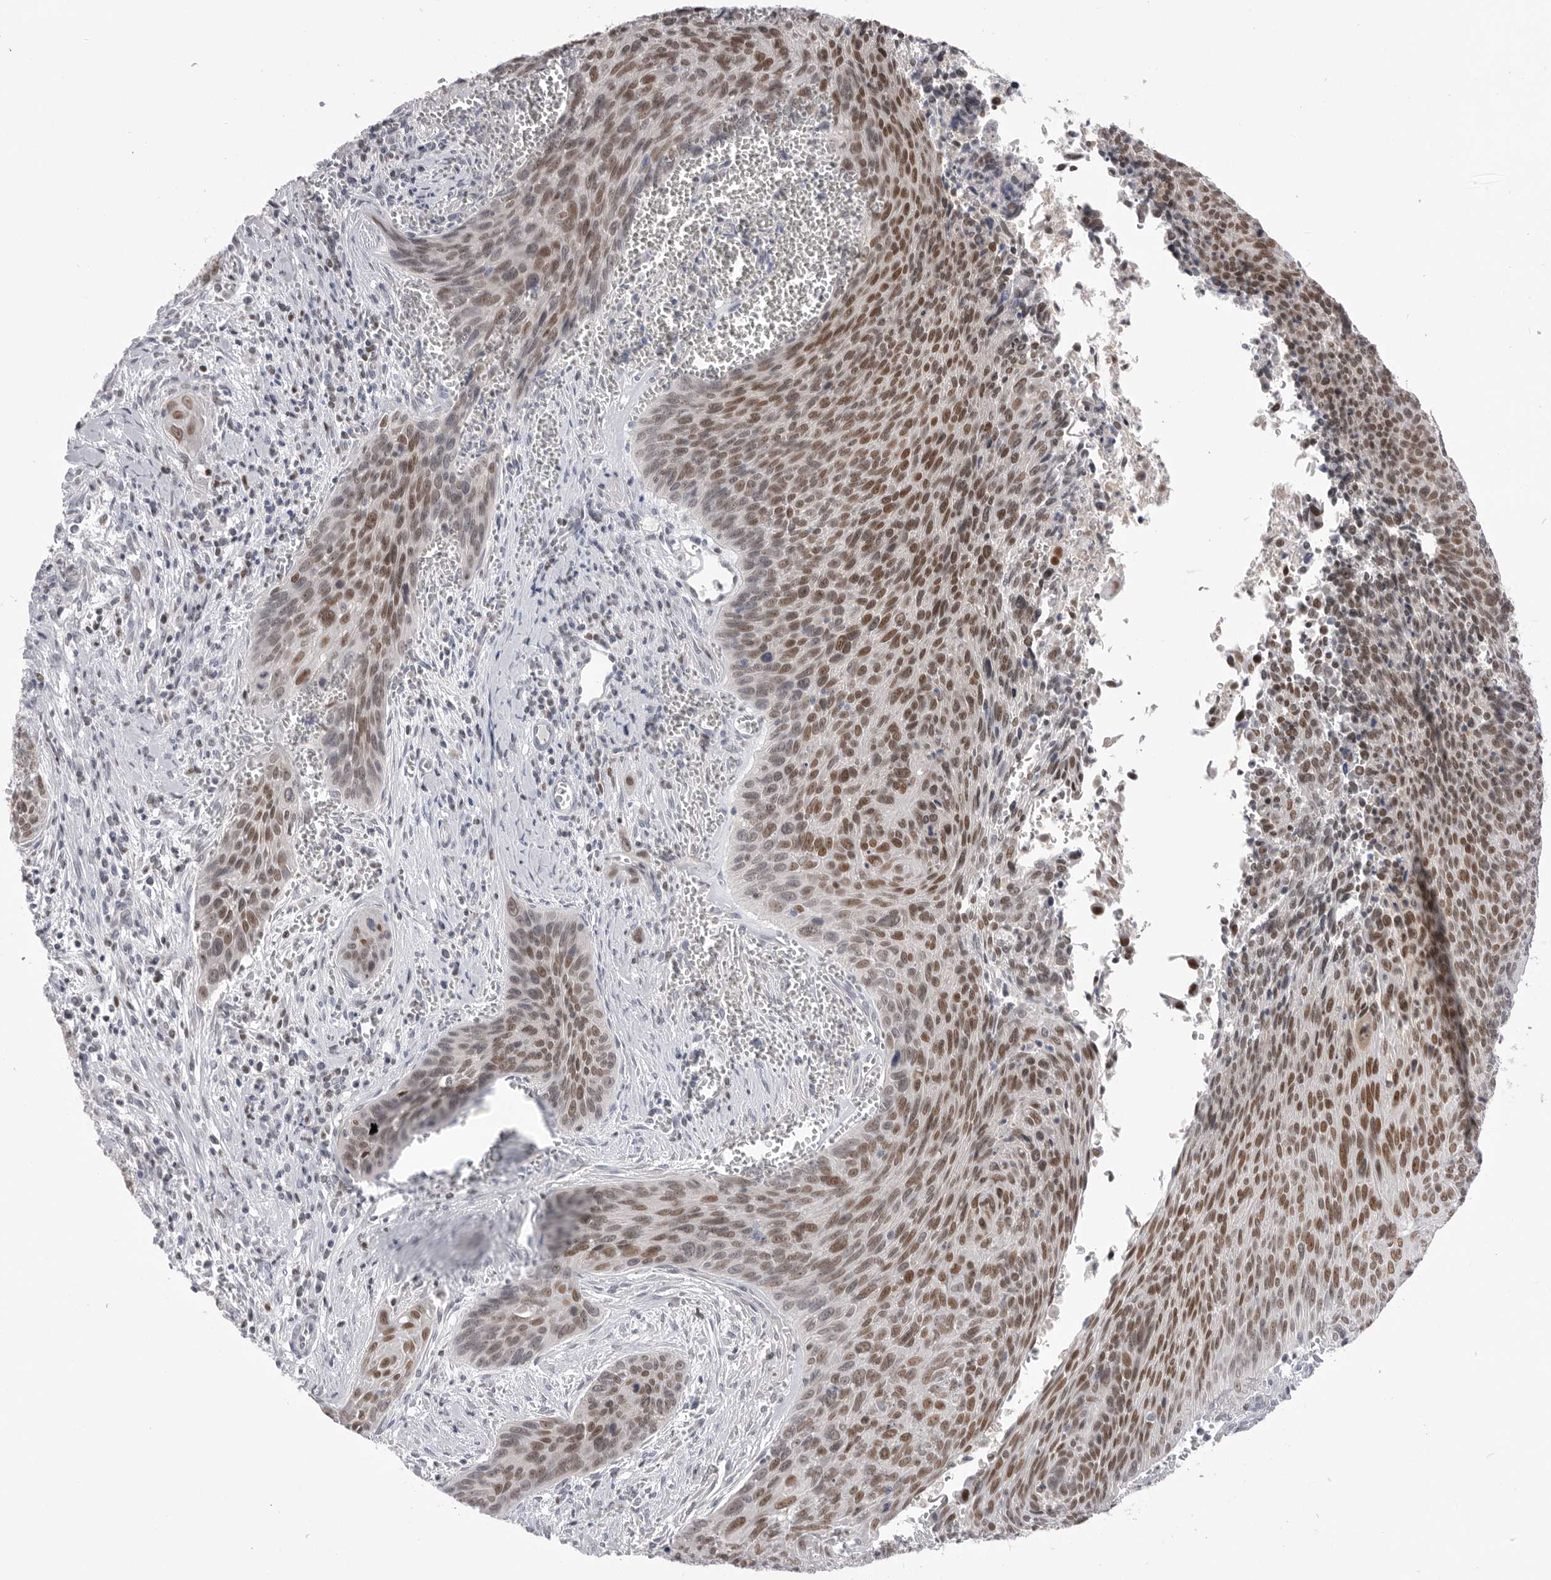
{"staining": {"intensity": "moderate", "quantity": ">75%", "location": "nuclear"}, "tissue": "cervical cancer", "cell_type": "Tumor cells", "image_type": "cancer", "snomed": [{"axis": "morphology", "description": "Squamous cell carcinoma, NOS"}, {"axis": "topography", "description": "Cervix"}], "caption": "Protein staining reveals moderate nuclear expression in about >75% of tumor cells in cervical squamous cell carcinoma.", "gene": "ZBTB7B", "patient": {"sex": "female", "age": 55}}